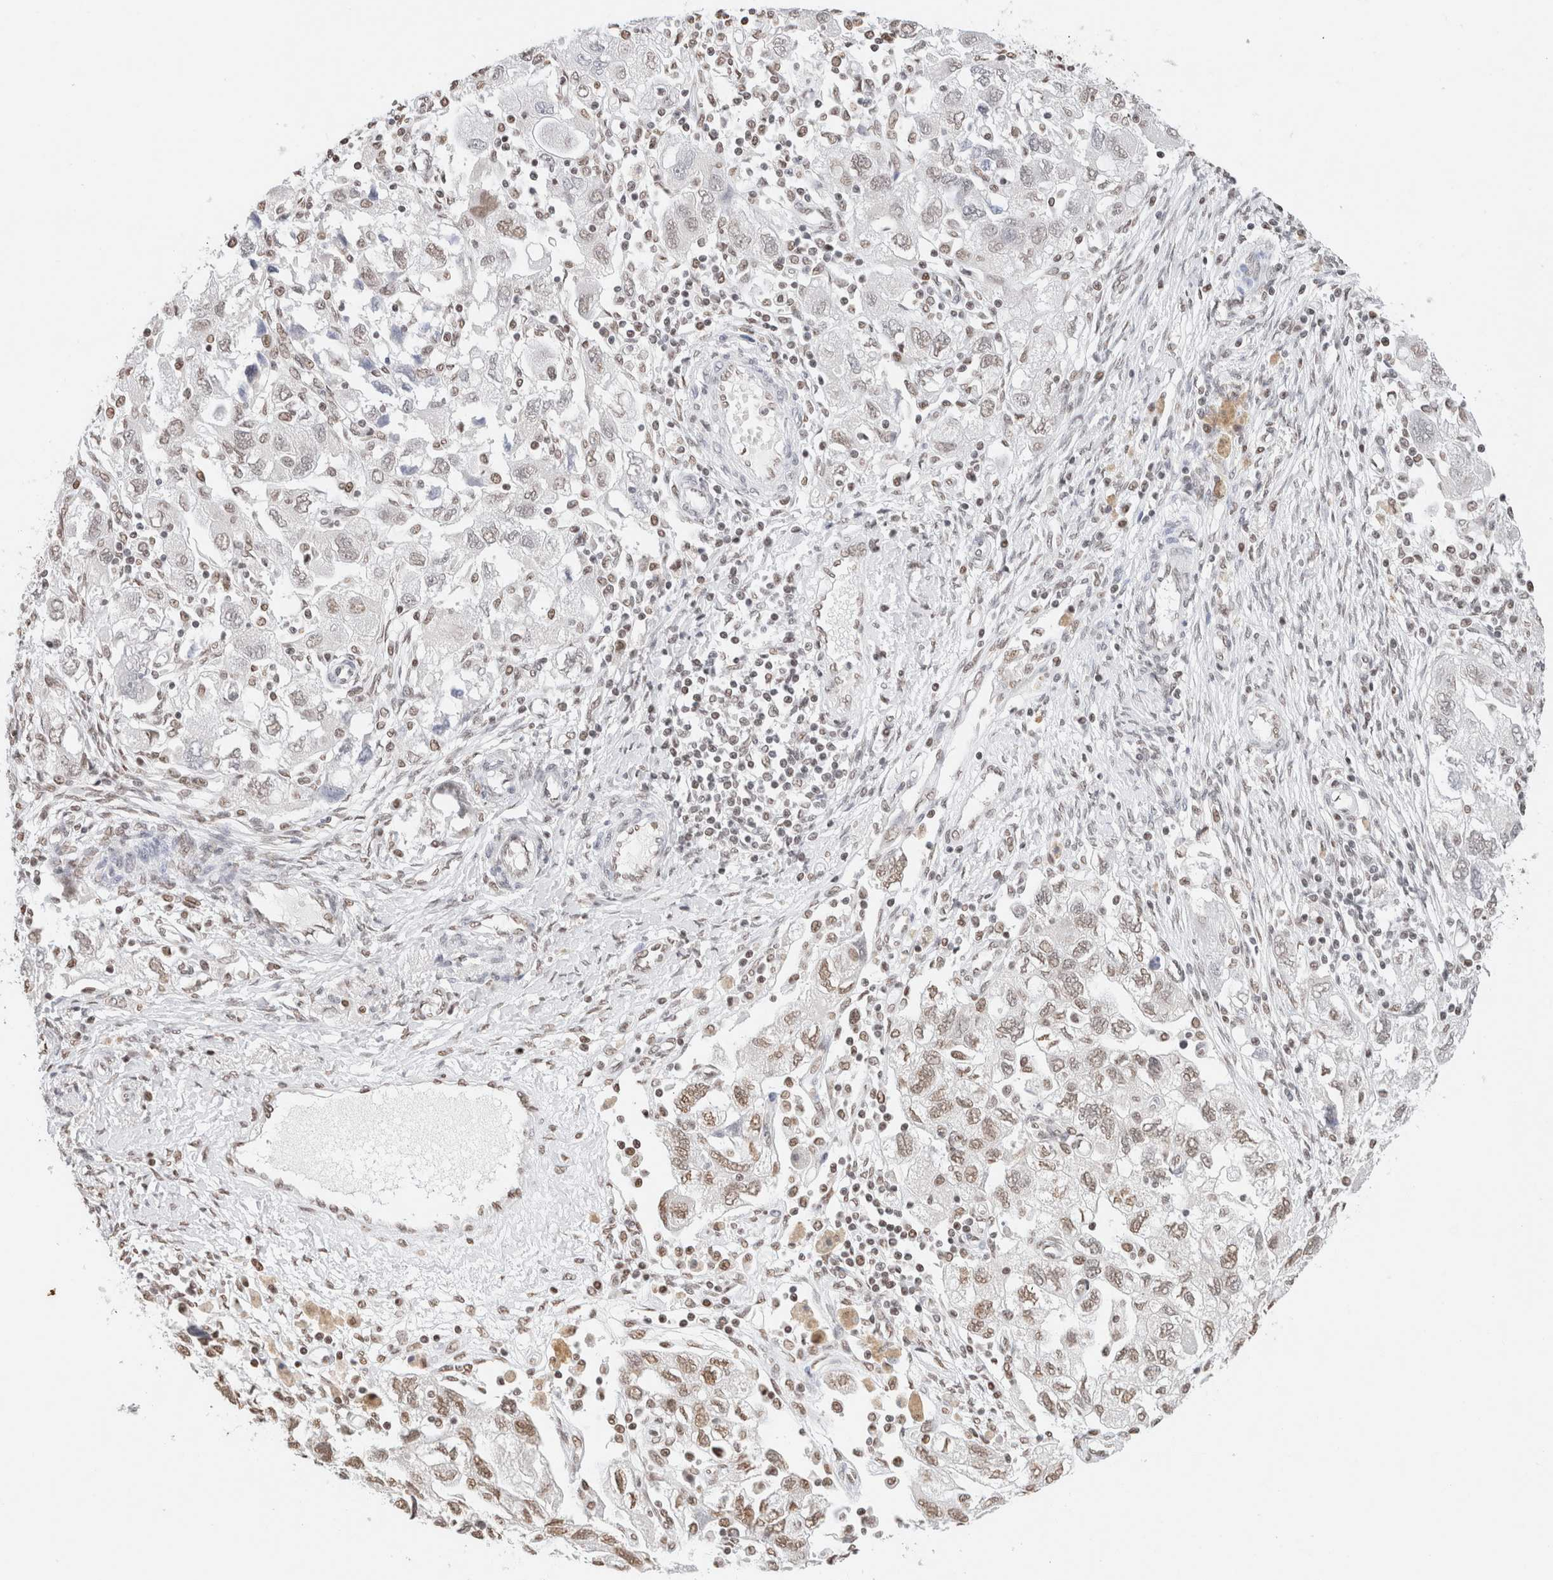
{"staining": {"intensity": "moderate", "quantity": "25%-75%", "location": "nuclear"}, "tissue": "ovarian cancer", "cell_type": "Tumor cells", "image_type": "cancer", "snomed": [{"axis": "morphology", "description": "Carcinoma, NOS"}, {"axis": "morphology", "description": "Cystadenocarcinoma, serous, NOS"}, {"axis": "topography", "description": "Ovary"}], "caption": "IHC histopathology image of neoplastic tissue: human ovarian cancer stained using immunohistochemistry (IHC) demonstrates medium levels of moderate protein expression localized specifically in the nuclear of tumor cells, appearing as a nuclear brown color.", "gene": "SUPT3H", "patient": {"sex": "female", "age": 69}}